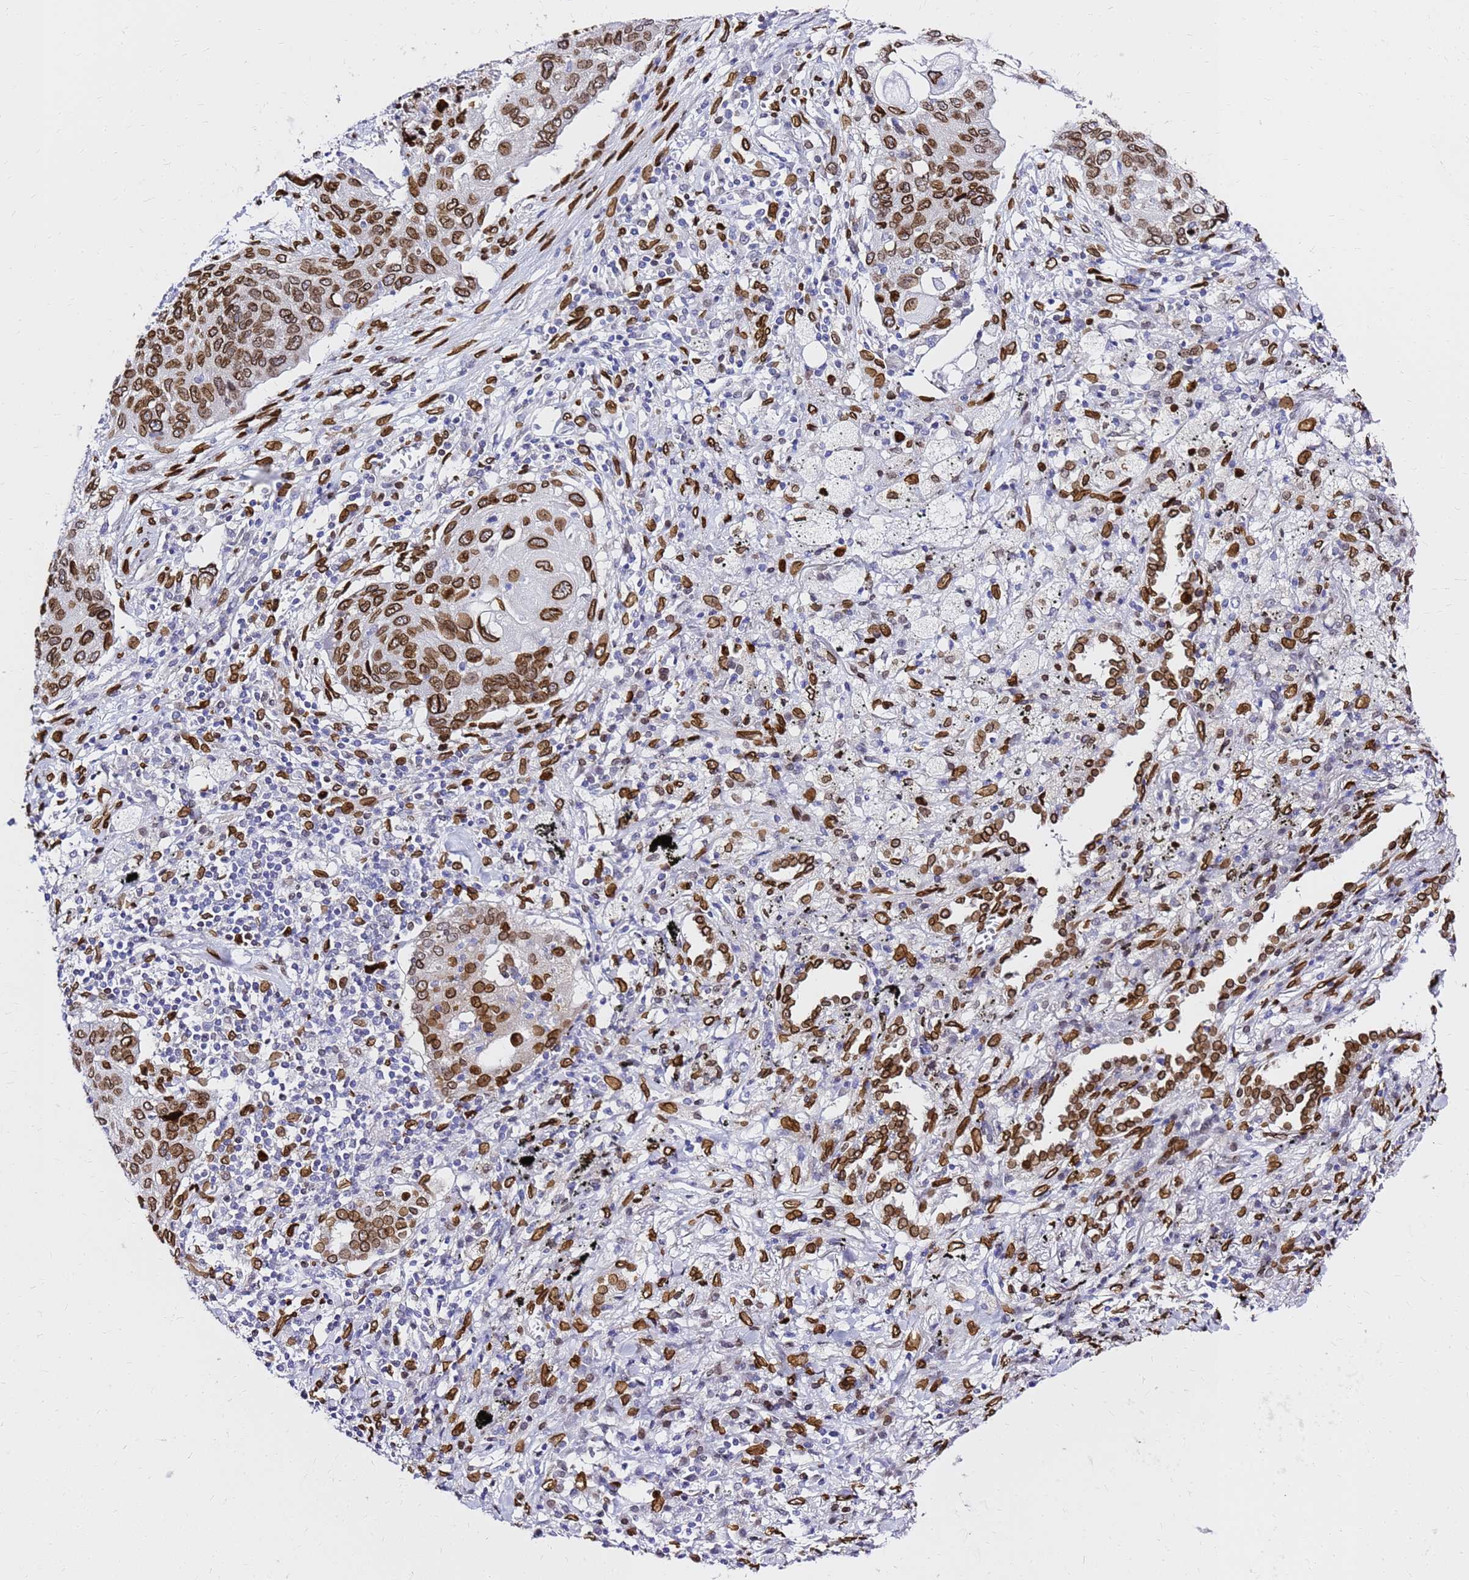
{"staining": {"intensity": "moderate", "quantity": ">75%", "location": "cytoplasmic/membranous,nuclear"}, "tissue": "lung cancer", "cell_type": "Tumor cells", "image_type": "cancer", "snomed": [{"axis": "morphology", "description": "Squamous cell carcinoma, NOS"}, {"axis": "topography", "description": "Lung"}], "caption": "Human lung cancer (squamous cell carcinoma) stained with a protein marker exhibits moderate staining in tumor cells.", "gene": "C6orf141", "patient": {"sex": "female", "age": 63}}